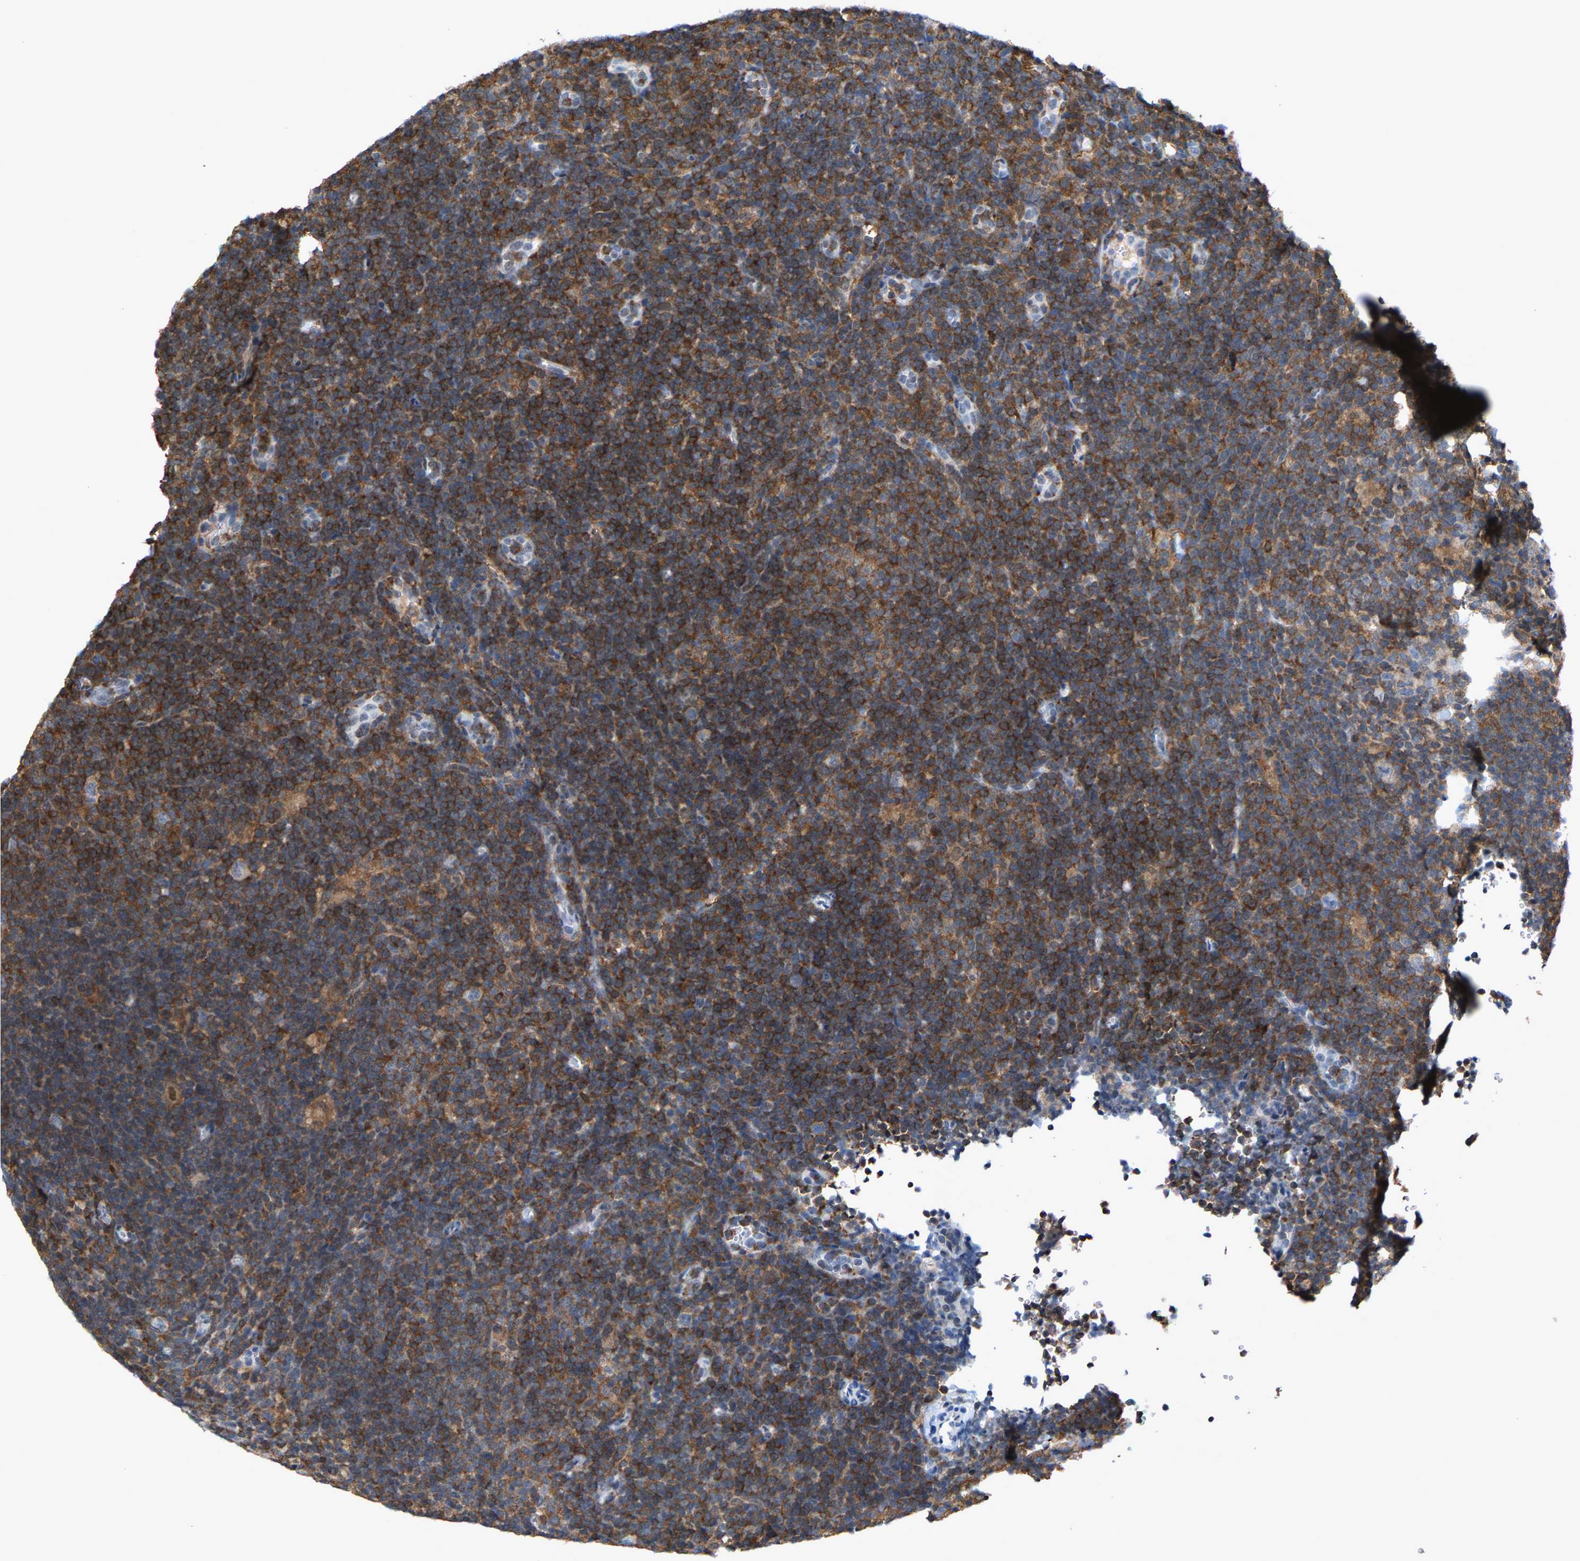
{"staining": {"intensity": "negative", "quantity": "none", "location": "none"}, "tissue": "lymphoma", "cell_type": "Tumor cells", "image_type": "cancer", "snomed": [{"axis": "morphology", "description": "Hodgkin's disease, NOS"}, {"axis": "topography", "description": "Lymph node"}], "caption": "High magnification brightfield microscopy of lymphoma stained with DAB (brown) and counterstained with hematoxylin (blue): tumor cells show no significant expression. (Stains: DAB (3,3'-diaminobenzidine) IHC with hematoxylin counter stain, Microscopy: brightfield microscopy at high magnification).", "gene": "FGD3", "patient": {"sex": "female", "age": 57}}